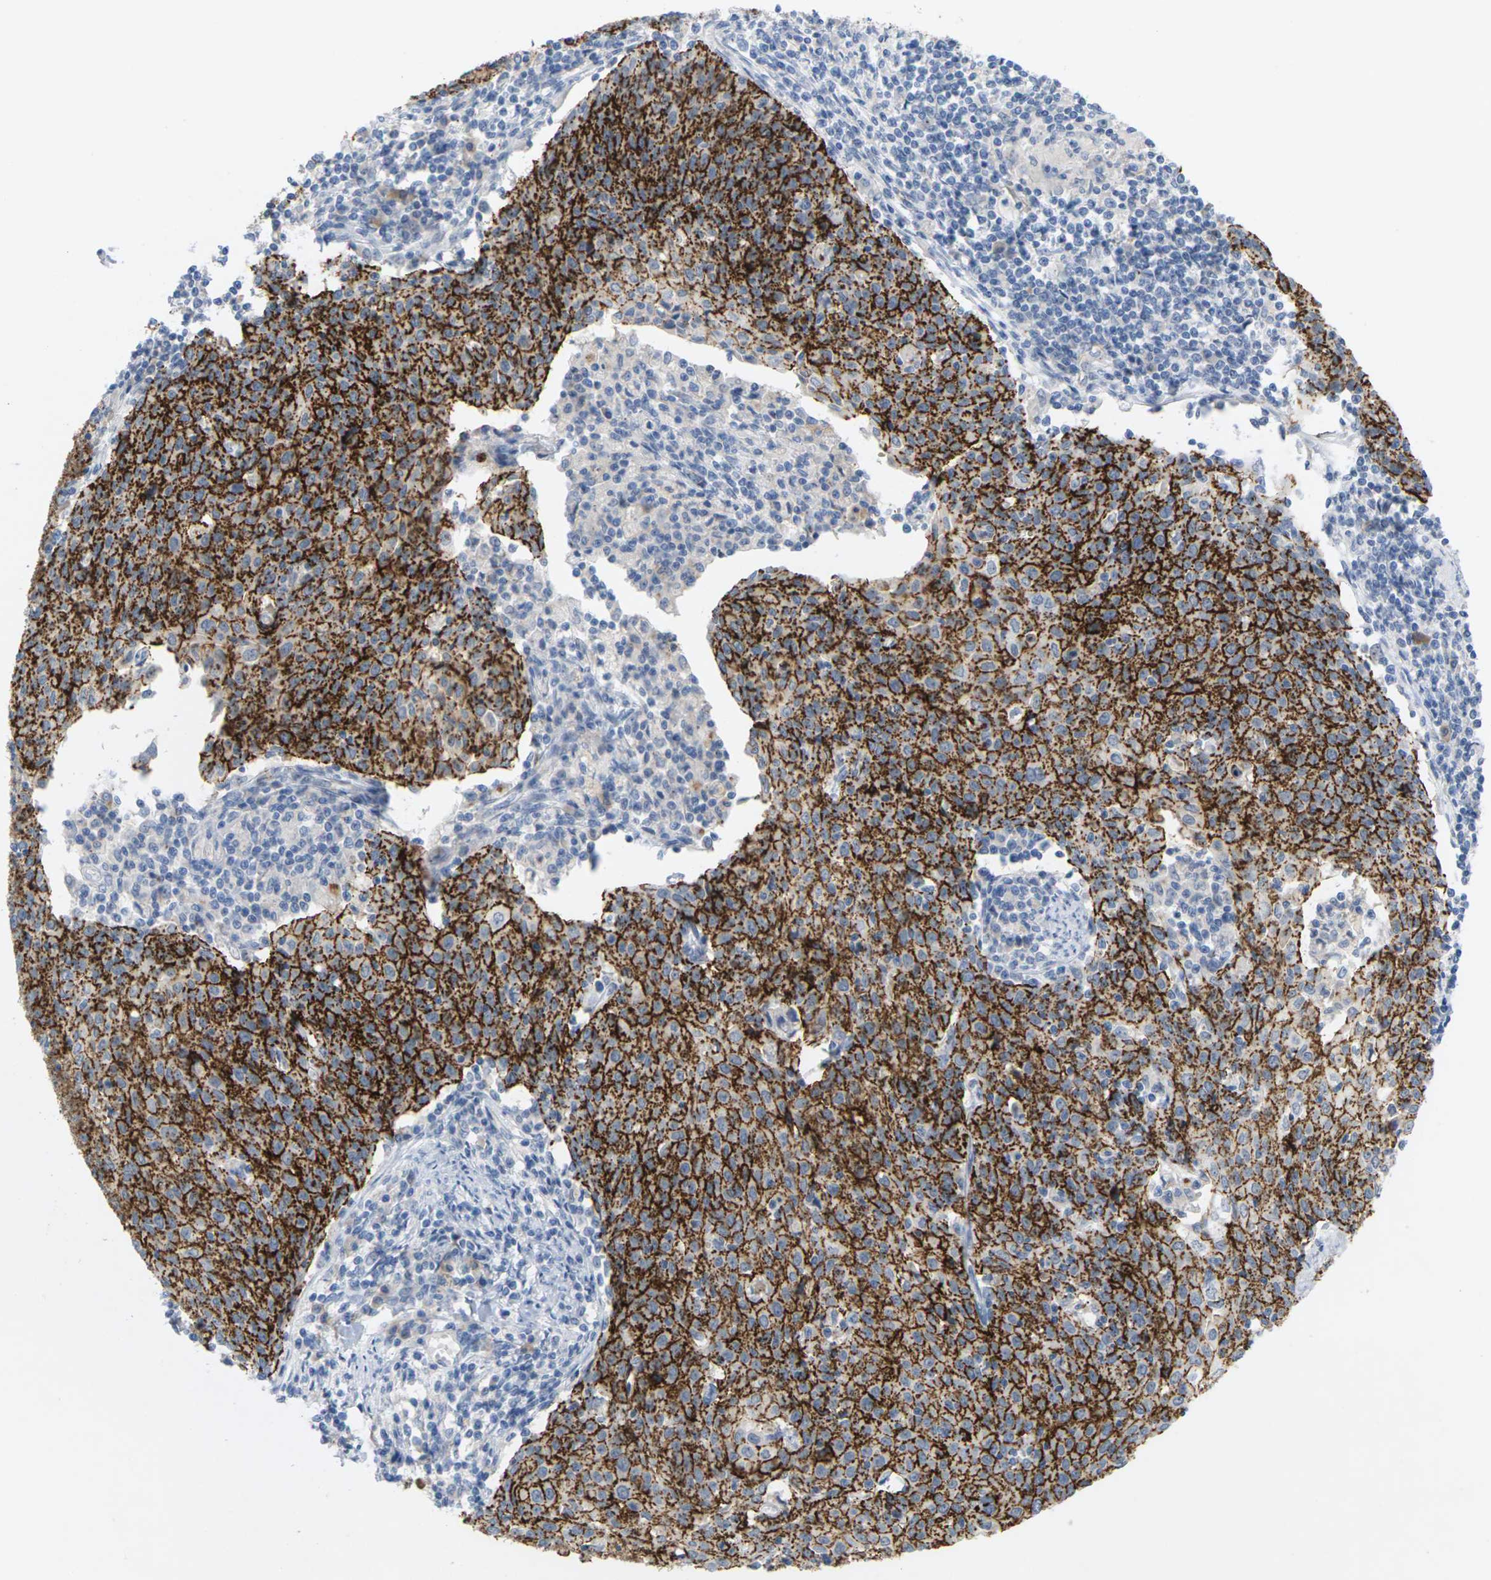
{"staining": {"intensity": "moderate", "quantity": ">75%", "location": "cytoplasmic/membranous"}, "tissue": "cervical cancer", "cell_type": "Tumor cells", "image_type": "cancer", "snomed": [{"axis": "morphology", "description": "Squamous cell carcinoma, NOS"}, {"axis": "topography", "description": "Cervix"}], "caption": "There is medium levels of moderate cytoplasmic/membranous positivity in tumor cells of cervical cancer, as demonstrated by immunohistochemical staining (brown color).", "gene": "CLDN3", "patient": {"sex": "female", "age": 38}}